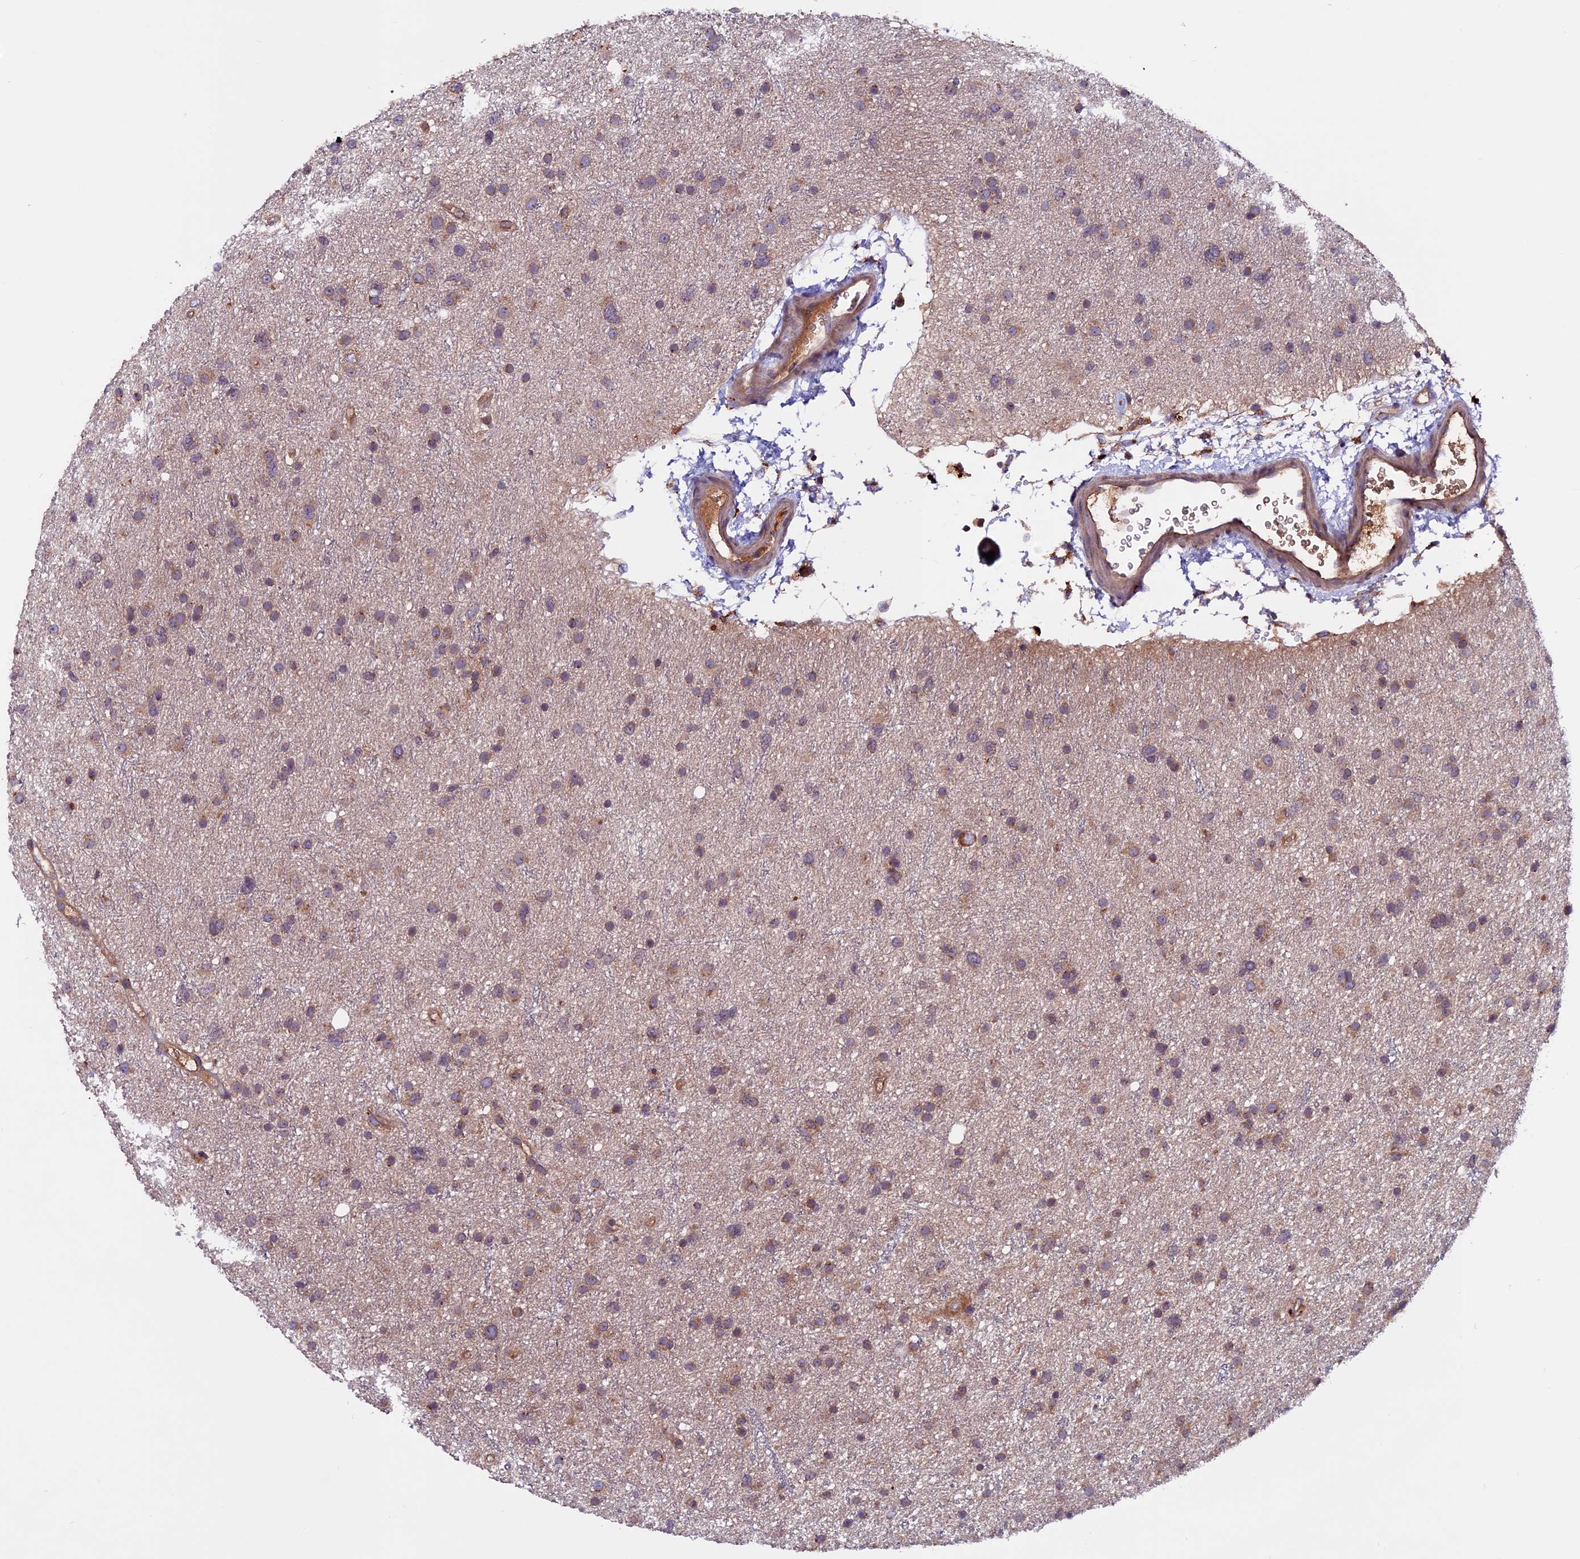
{"staining": {"intensity": "weak", "quantity": "<25%", "location": "cytoplasmic/membranous"}, "tissue": "glioma", "cell_type": "Tumor cells", "image_type": "cancer", "snomed": [{"axis": "morphology", "description": "Glioma, malignant, Low grade"}, {"axis": "topography", "description": "Cerebral cortex"}], "caption": "Human glioma stained for a protein using immunohistochemistry (IHC) displays no positivity in tumor cells.", "gene": "ZNF598", "patient": {"sex": "female", "age": 39}}